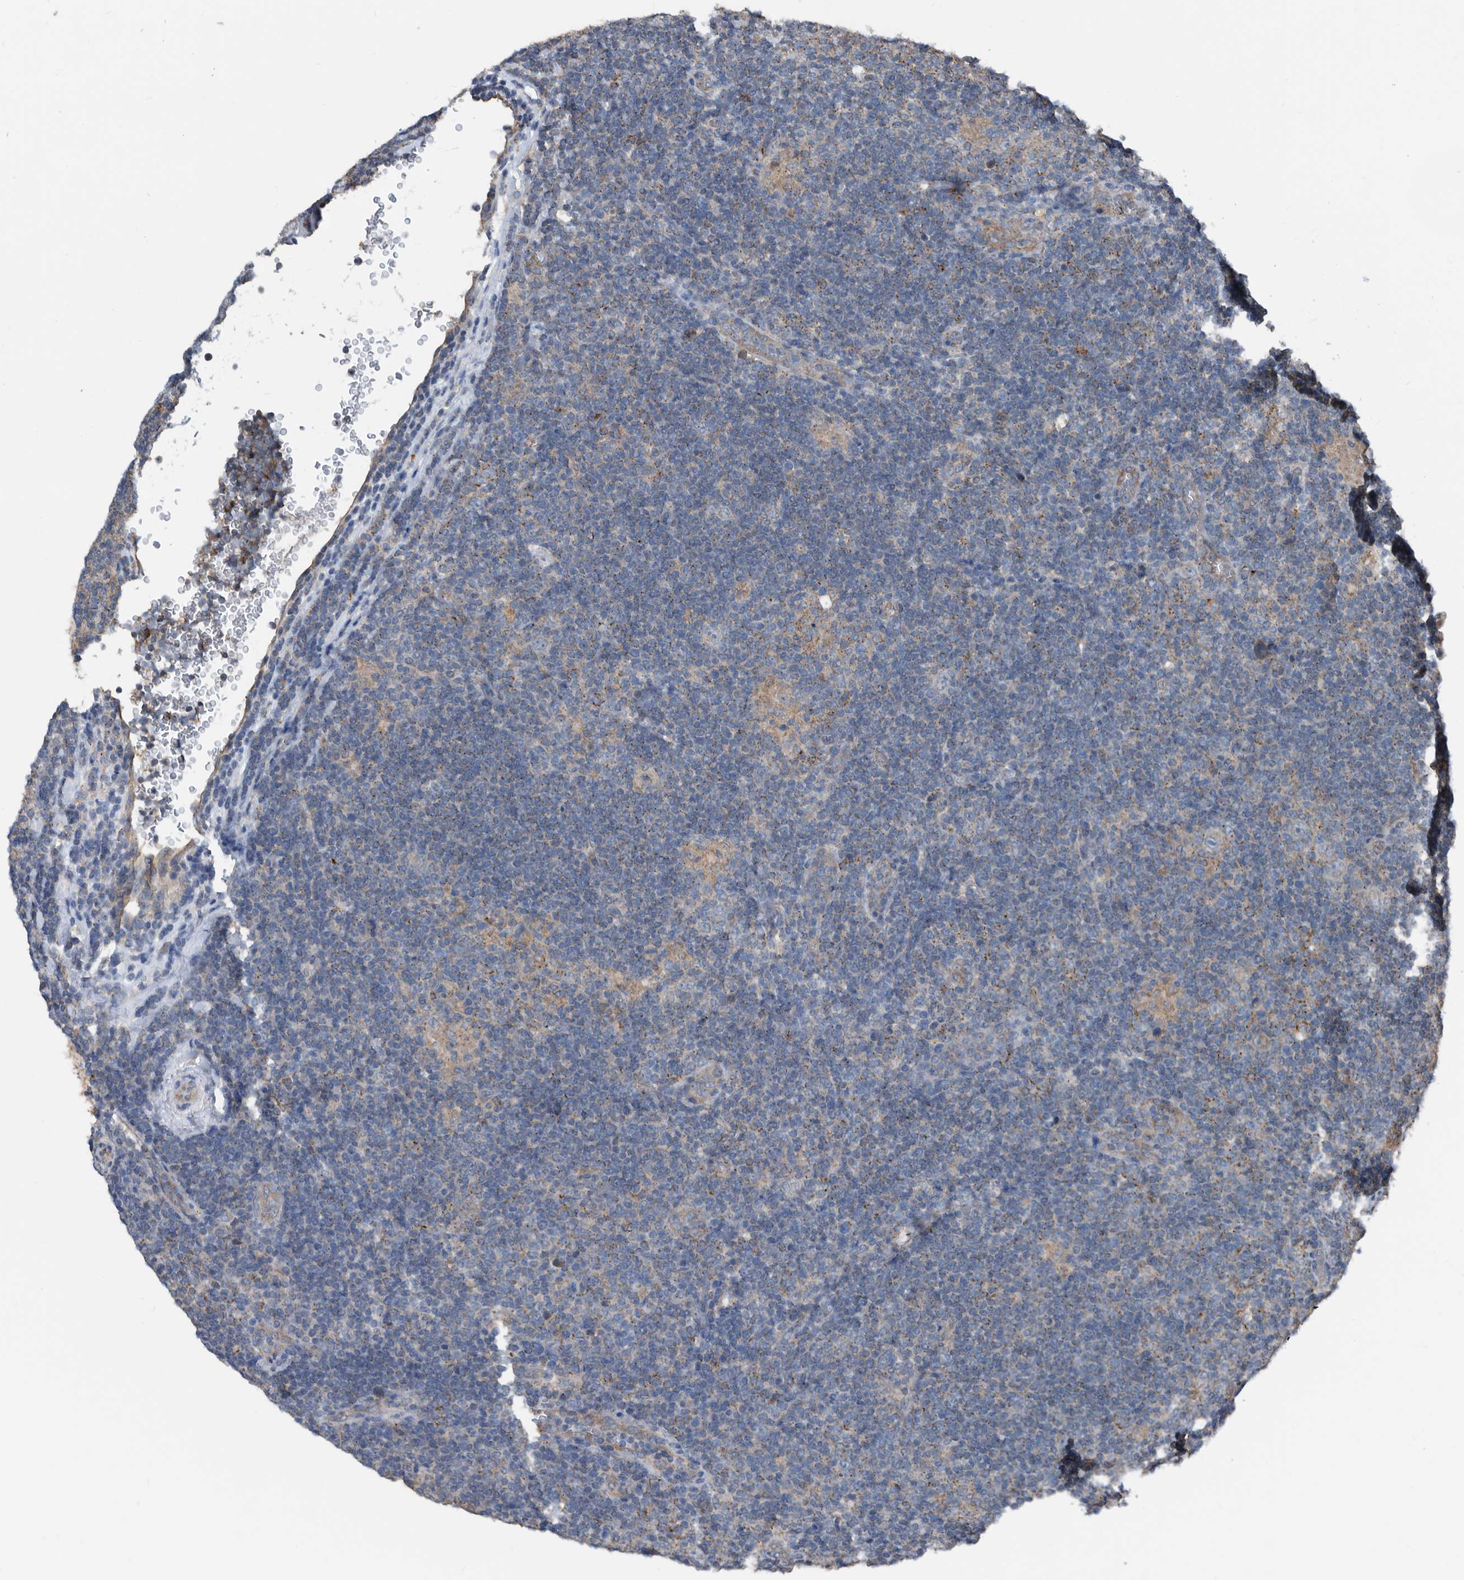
{"staining": {"intensity": "negative", "quantity": "none", "location": "none"}, "tissue": "lymphoma", "cell_type": "Tumor cells", "image_type": "cancer", "snomed": [{"axis": "morphology", "description": "Hodgkin's disease, NOS"}, {"axis": "topography", "description": "Lymph node"}], "caption": "Immunohistochemical staining of Hodgkin's disease demonstrates no significant positivity in tumor cells.", "gene": "AFAP1", "patient": {"sex": "female", "age": 57}}